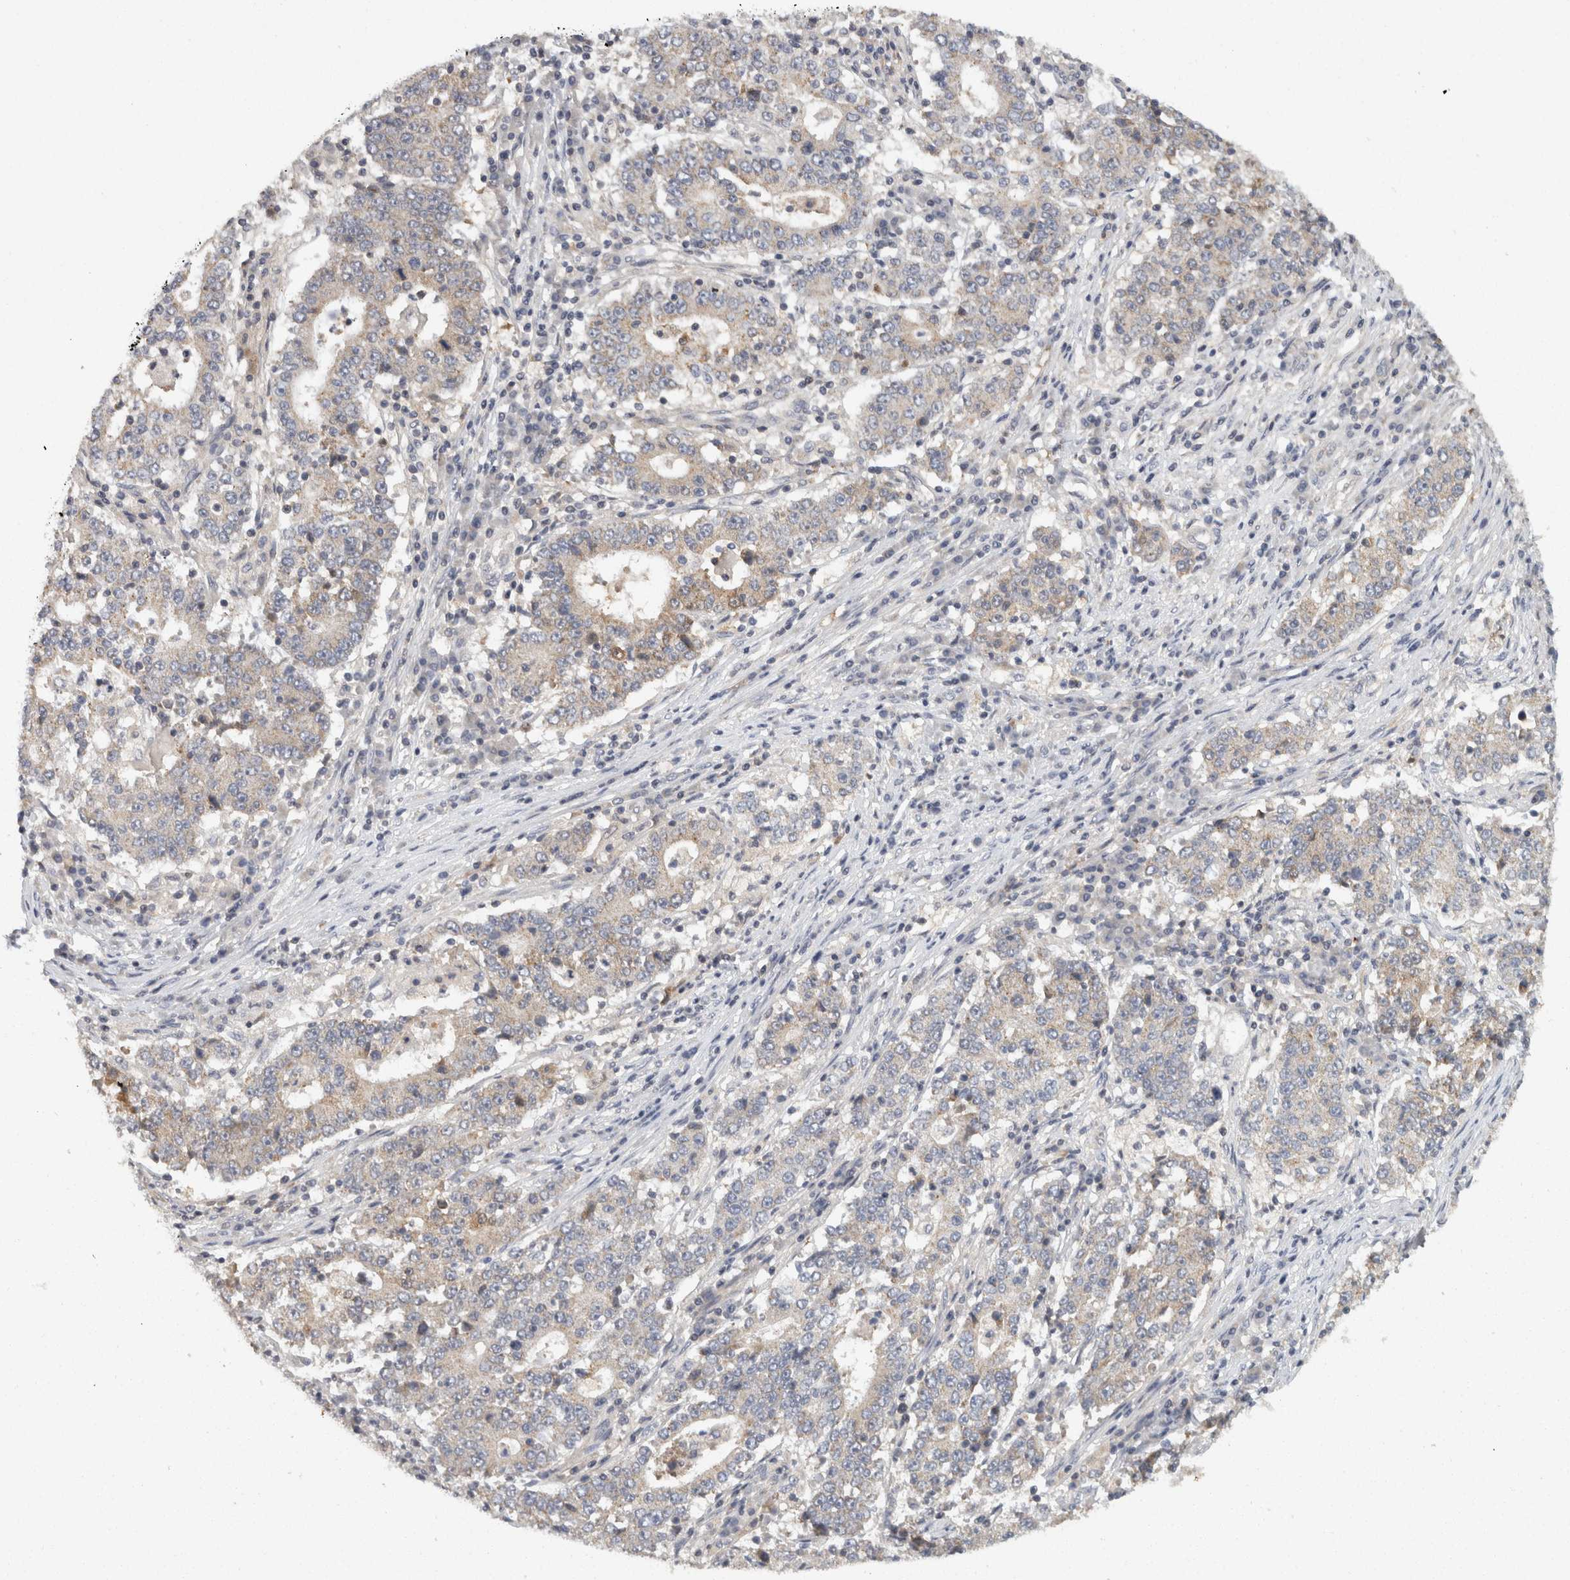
{"staining": {"intensity": "moderate", "quantity": "25%-75%", "location": "cytoplasmic/membranous"}, "tissue": "stomach cancer", "cell_type": "Tumor cells", "image_type": "cancer", "snomed": [{"axis": "morphology", "description": "Adenocarcinoma, NOS"}, {"axis": "topography", "description": "Stomach"}], "caption": "Immunohistochemistry (IHC) staining of adenocarcinoma (stomach), which exhibits medium levels of moderate cytoplasmic/membranous positivity in approximately 25%-75% of tumor cells indicating moderate cytoplasmic/membranous protein staining. The staining was performed using DAB (3,3'-diaminobenzidine) (brown) for protein detection and nuclei were counterstained in hematoxylin (blue).", "gene": "ACAT2", "patient": {"sex": "male", "age": 59}}